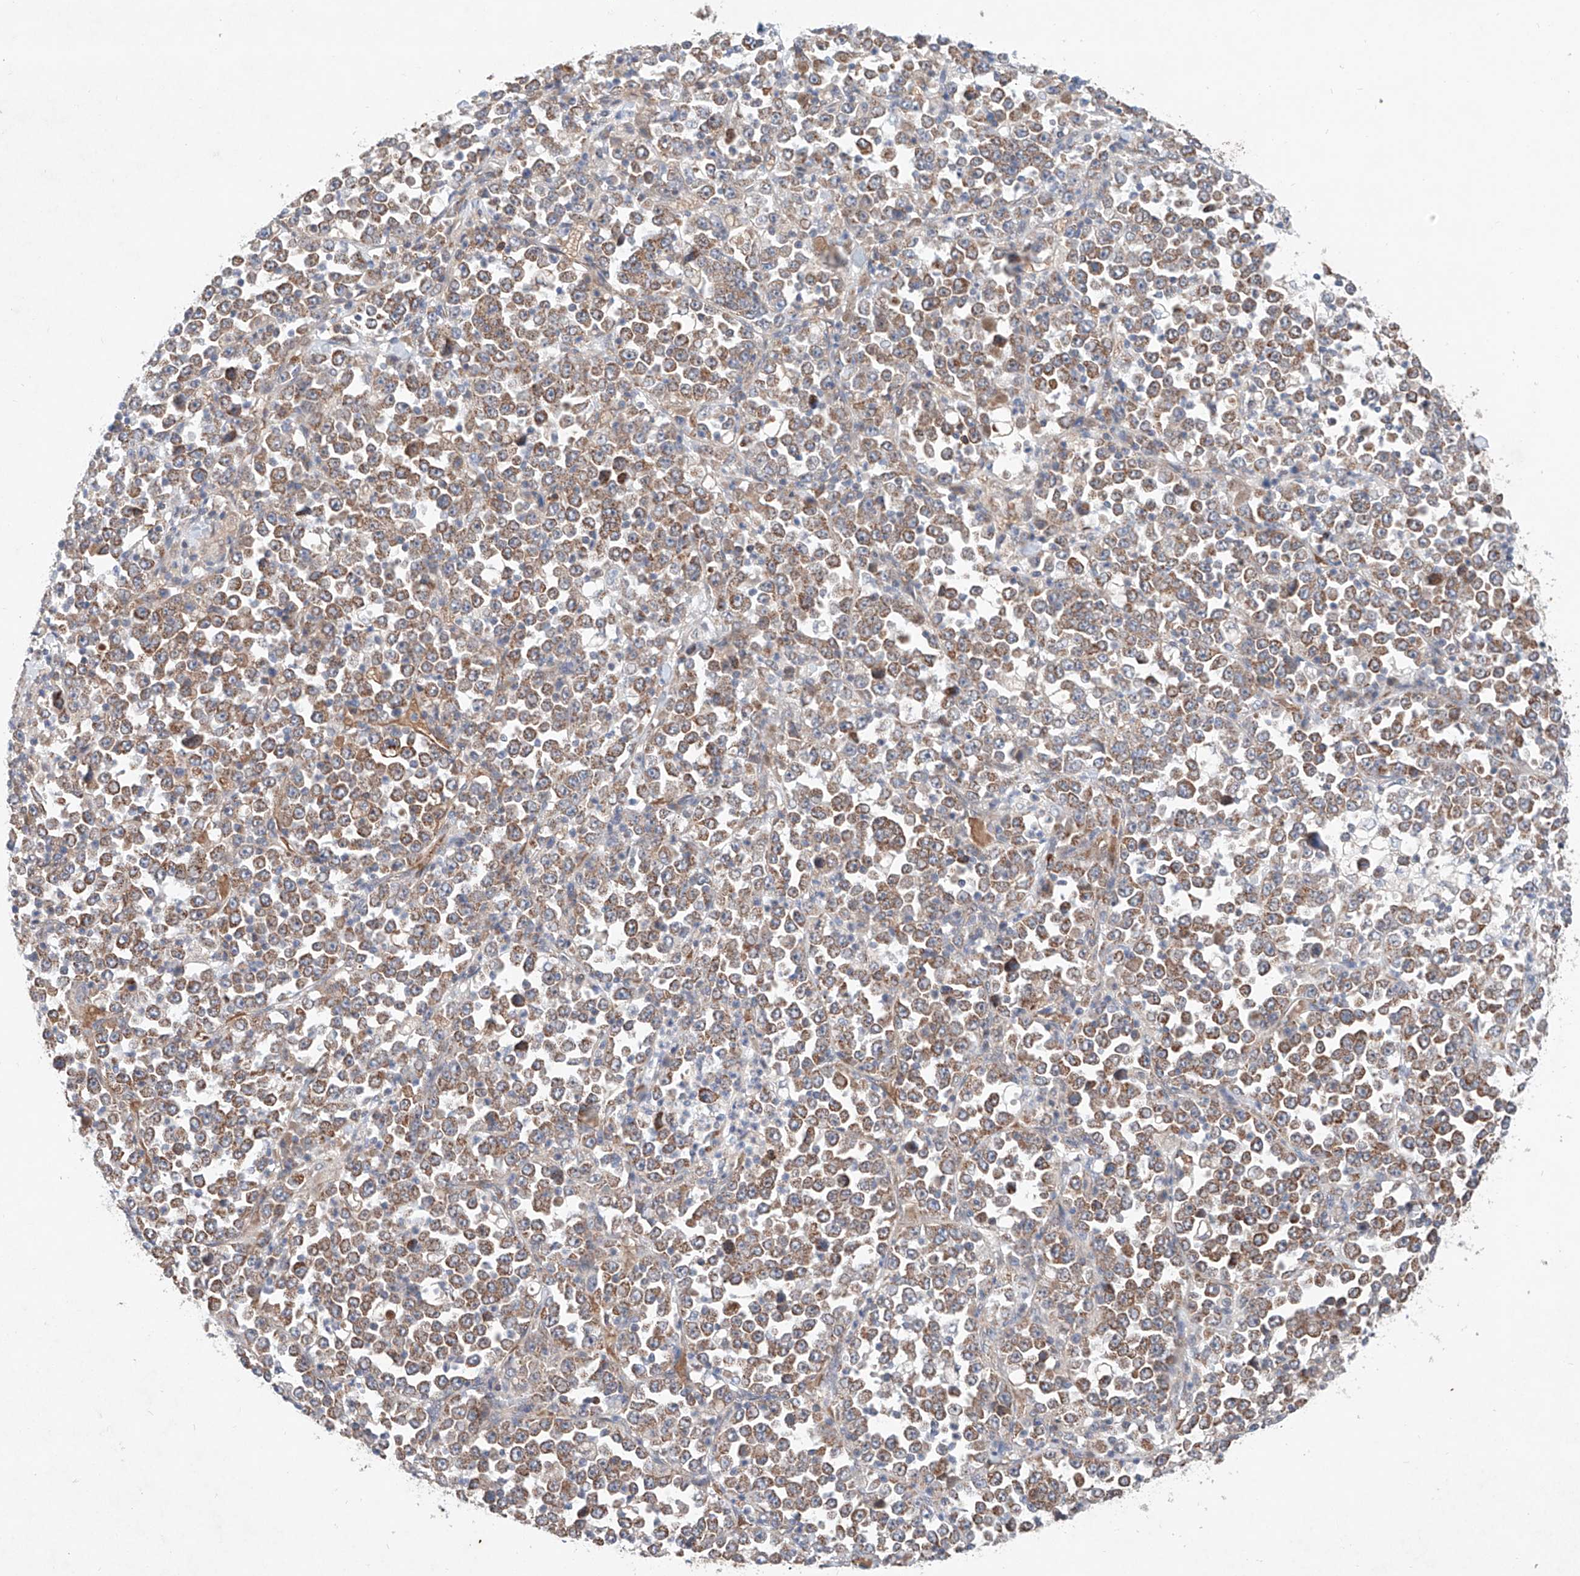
{"staining": {"intensity": "moderate", "quantity": ">75%", "location": "cytoplasmic/membranous"}, "tissue": "stomach cancer", "cell_type": "Tumor cells", "image_type": "cancer", "snomed": [{"axis": "morphology", "description": "Normal tissue, NOS"}, {"axis": "morphology", "description": "Adenocarcinoma, NOS"}, {"axis": "topography", "description": "Stomach, upper"}, {"axis": "topography", "description": "Stomach"}], "caption": "Moderate cytoplasmic/membranous staining for a protein is identified in approximately >75% of tumor cells of stomach cancer (adenocarcinoma) using IHC.", "gene": "FASTK", "patient": {"sex": "male", "age": 59}}